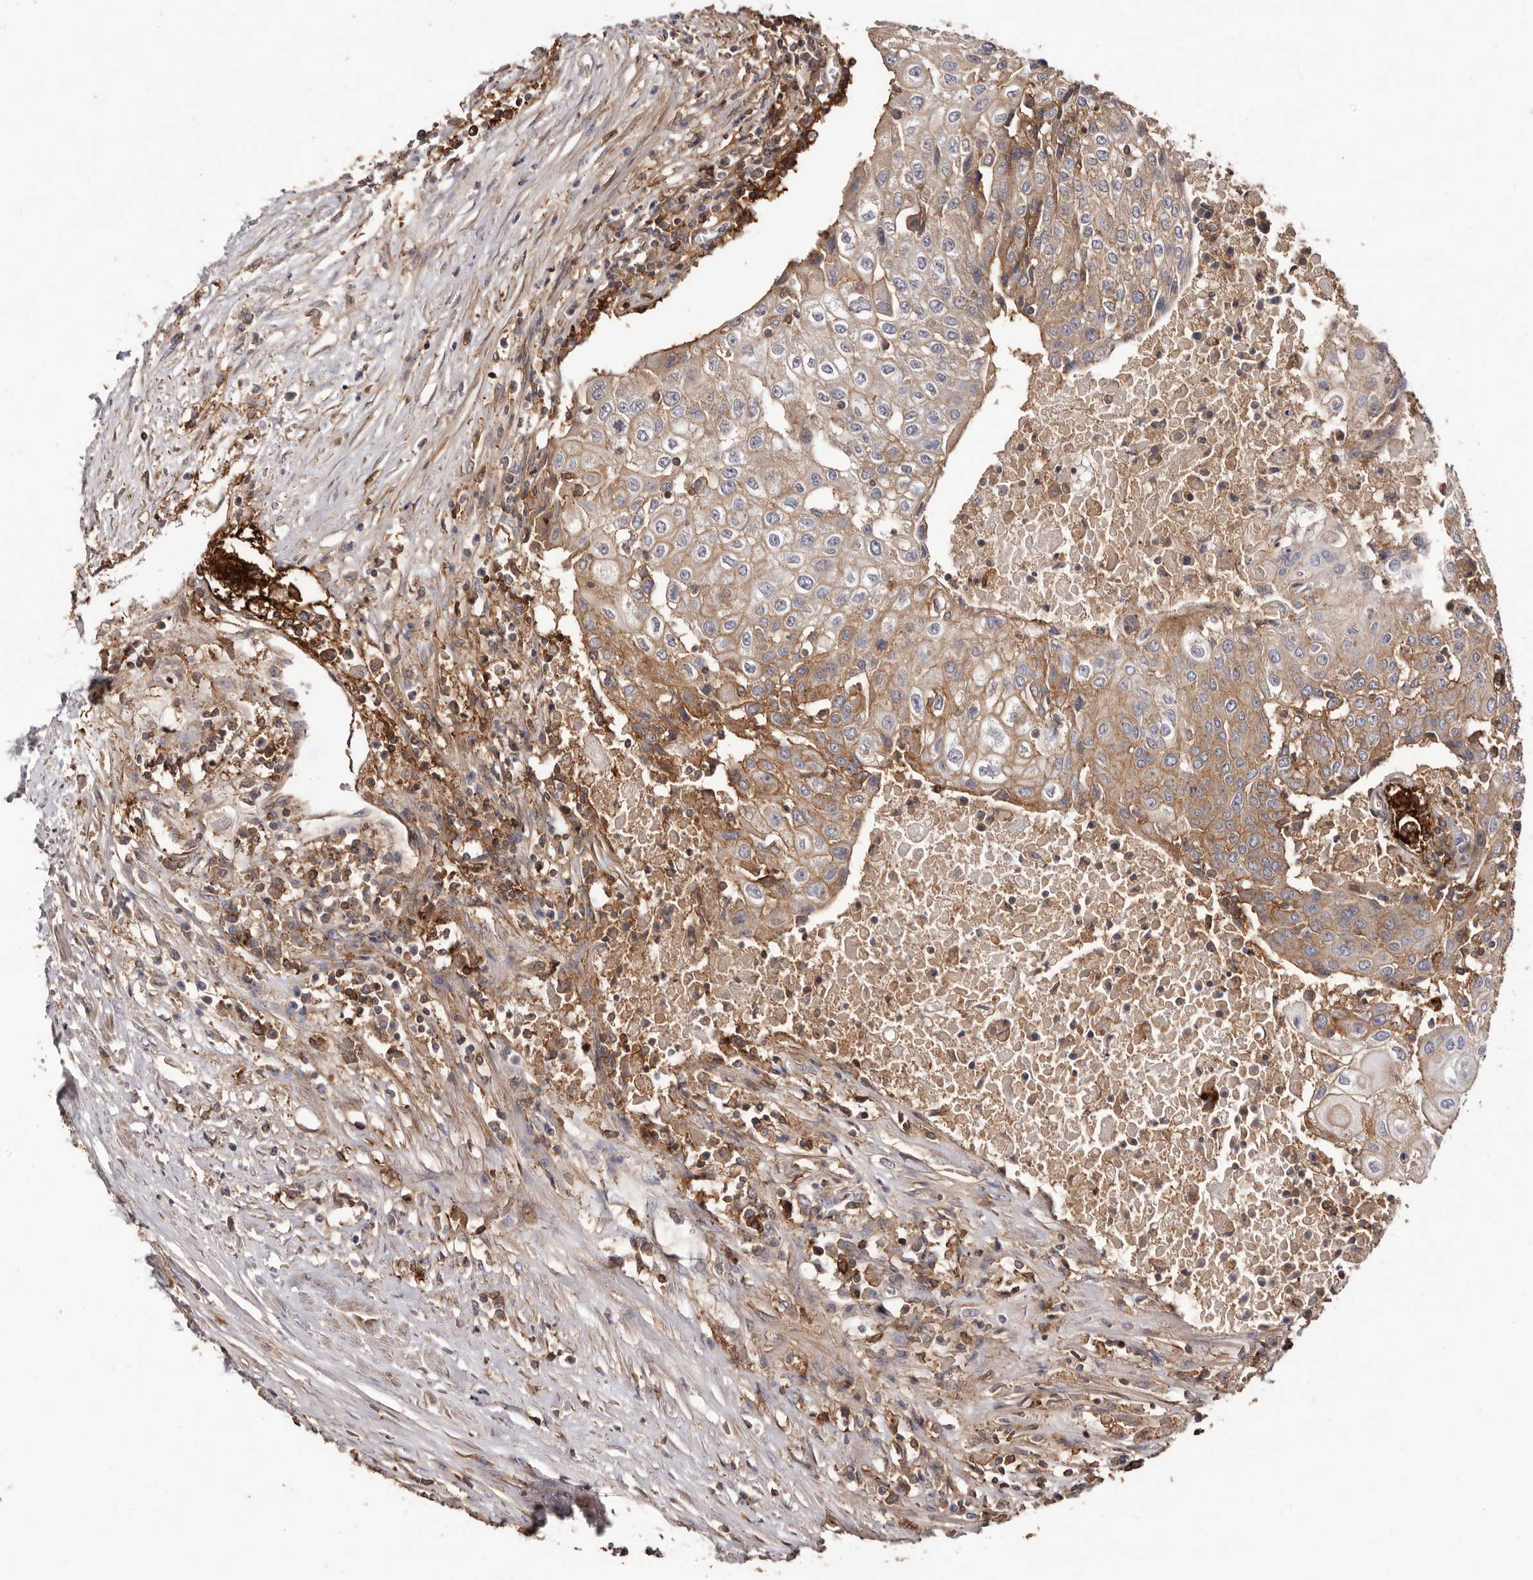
{"staining": {"intensity": "moderate", "quantity": "25%-75%", "location": "cytoplasmic/membranous"}, "tissue": "urothelial cancer", "cell_type": "Tumor cells", "image_type": "cancer", "snomed": [{"axis": "morphology", "description": "Urothelial carcinoma, High grade"}, {"axis": "topography", "description": "Urinary bladder"}], "caption": "A brown stain highlights moderate cytoplasmic/membranous staining of a protein in high-grade urothelial carcinoma tumor cells.", "gene": "MMACHC", "patient": {"sex": "female", "age": 85}}